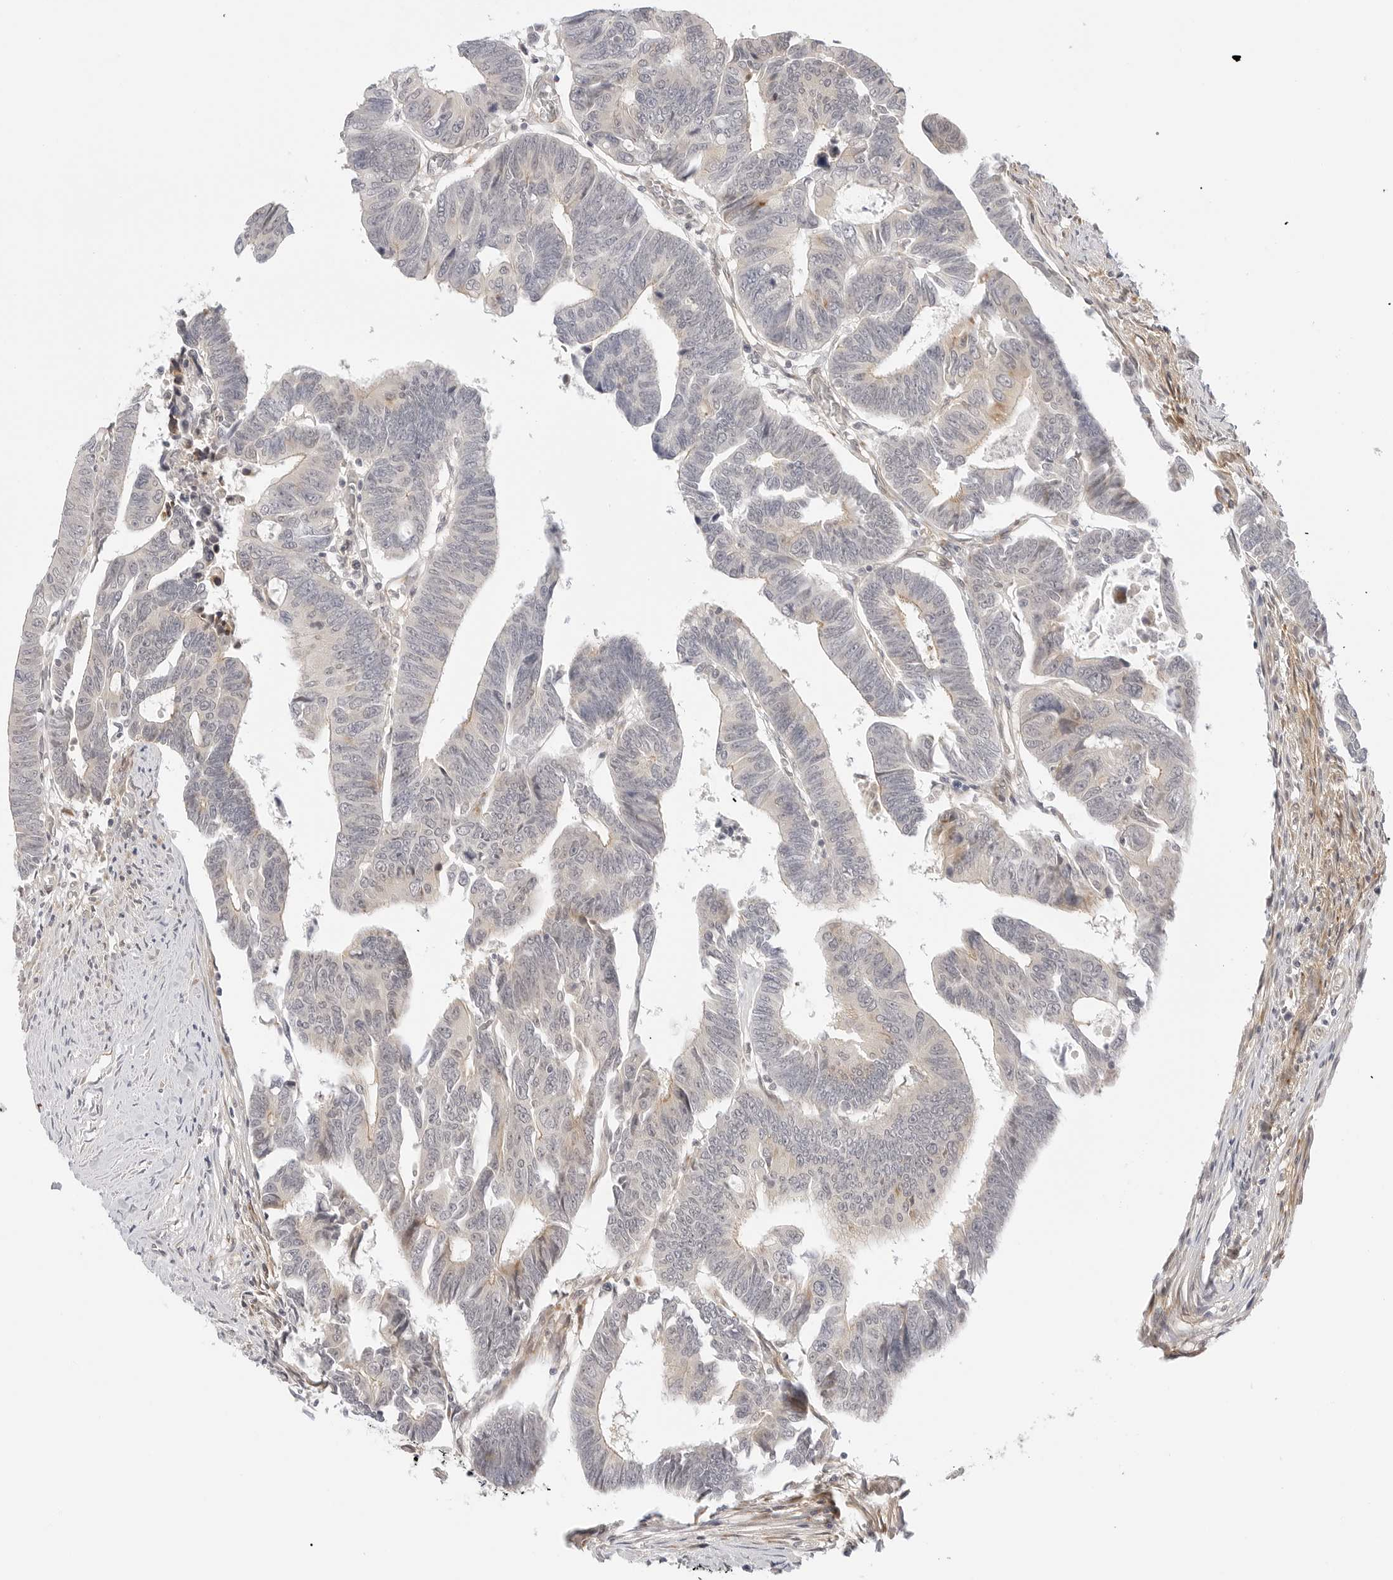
{"staining": {"intensity": "negative", "quantity": "none", "location": "none"}, "tissue": "colorectal cancer", "cell_type": "Tumor cells", "image_type": "cancer", "snomed": [{"axis": "morphology", "description": "Adenocarcinoma, NOS"}, {"axis": "topography", "description": "Rectum"}], "caption": "Histopathology image shows no protein staining in tumor cells of colorectal cancer (adenocarcinoma) tissue.", "gene": "TCP1", "patient": {"sex": "female", "age": 65}}